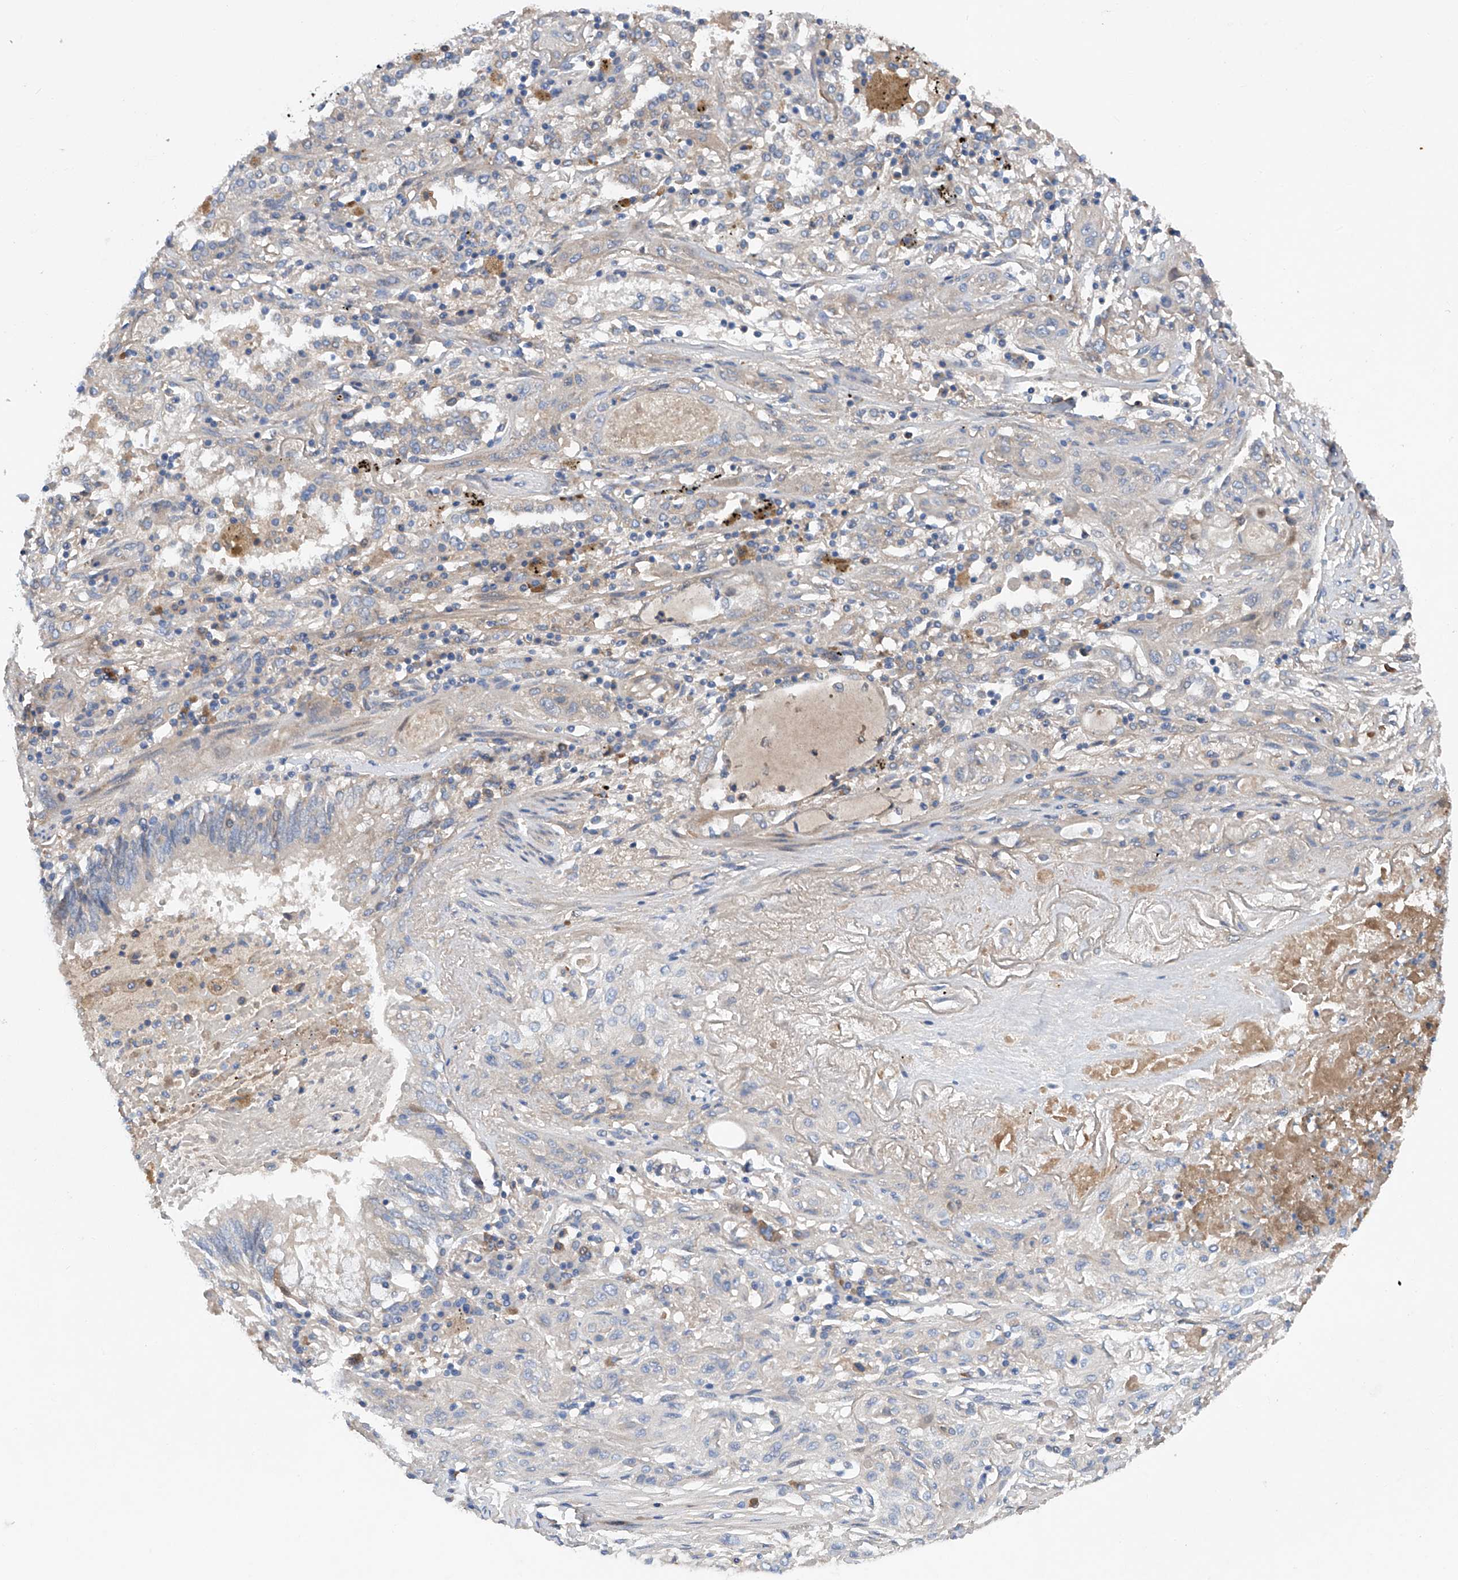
{"staining": {"intensity": "negative", "quantity": "none", "location": "none"}, "tissue": "lung cancer", "cell_type": "Tumor cells", "image_type": "cancer", "snomed": [{"axis": "morphology", "description": "Squamous cell carcinoma, NOS"}, {"axis": "topography", "description": "Lung"}], "caption": "Immunohistochemical staining of lung cancer (squamous cell carcinoma) displays no significant expression in tumor cells. (Brightfield microscopy of DAB immunohistochemistry (IHC) at high magnification).", "gene": "ASCC3", "patient": {"sex": "female", "age": 47}}